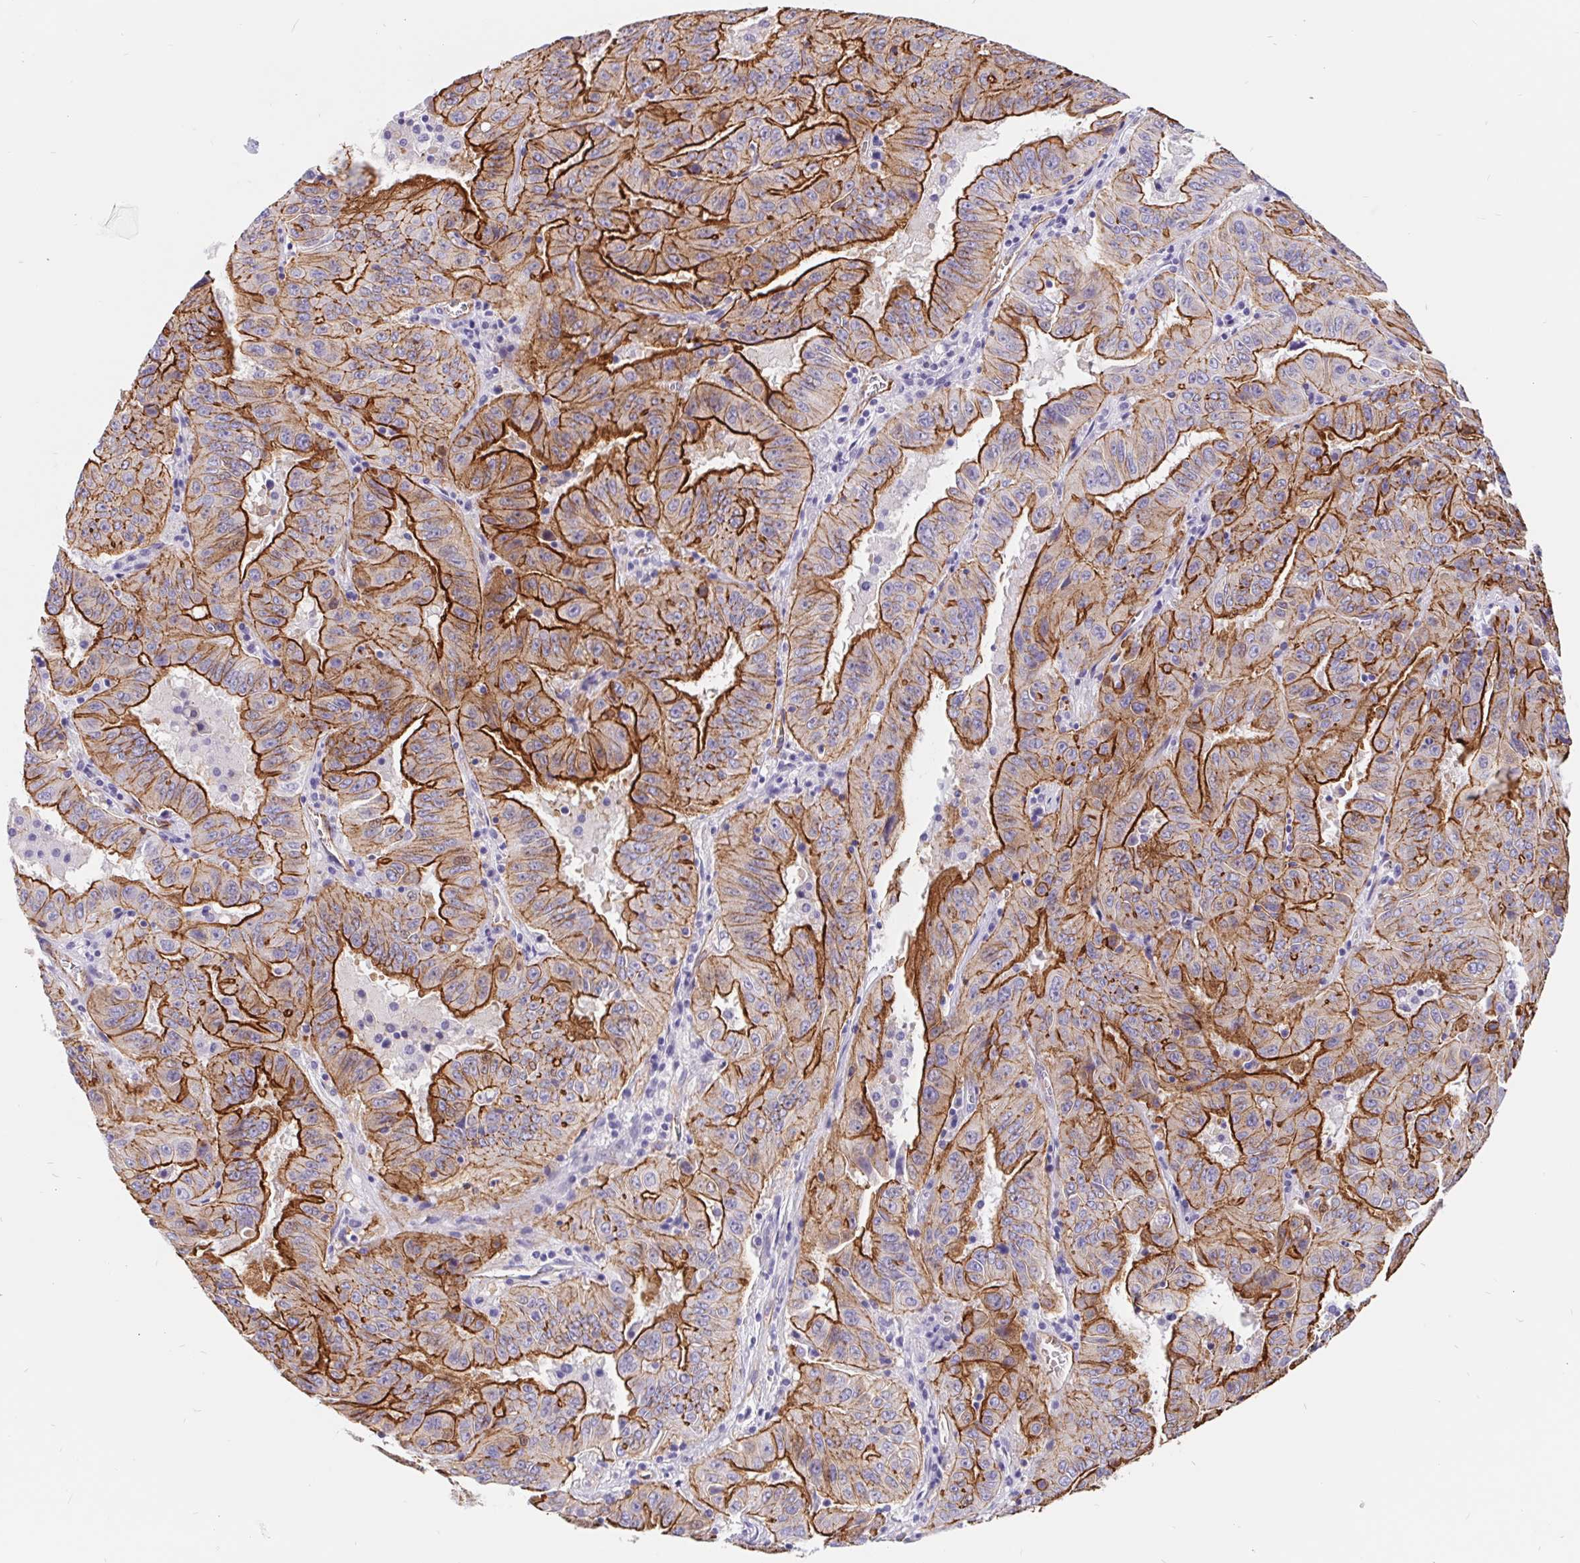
{"staining": {"intensity": "strong", "quantity": "25%-75%", "location": "cytoplasmic/membranous"}, "tissue": "pancreatic cancer", "cell_type": "Tumor cells", "image_type": "cancer", "snomed": [{"axis": "morphology", "description": "Adenocarcinoma, NOS"}, {"axis": "topography", "description": "Pancreas"}], "caption": "Pancreatic adenocarcinoma stained for a protein (brown) demonstrates strong cytoplasmic/membranous positive positivity in about 25%-75% of tumor cells.", "gene": "LIMCH1", "patient": {"sex": "male", "age": 63}}